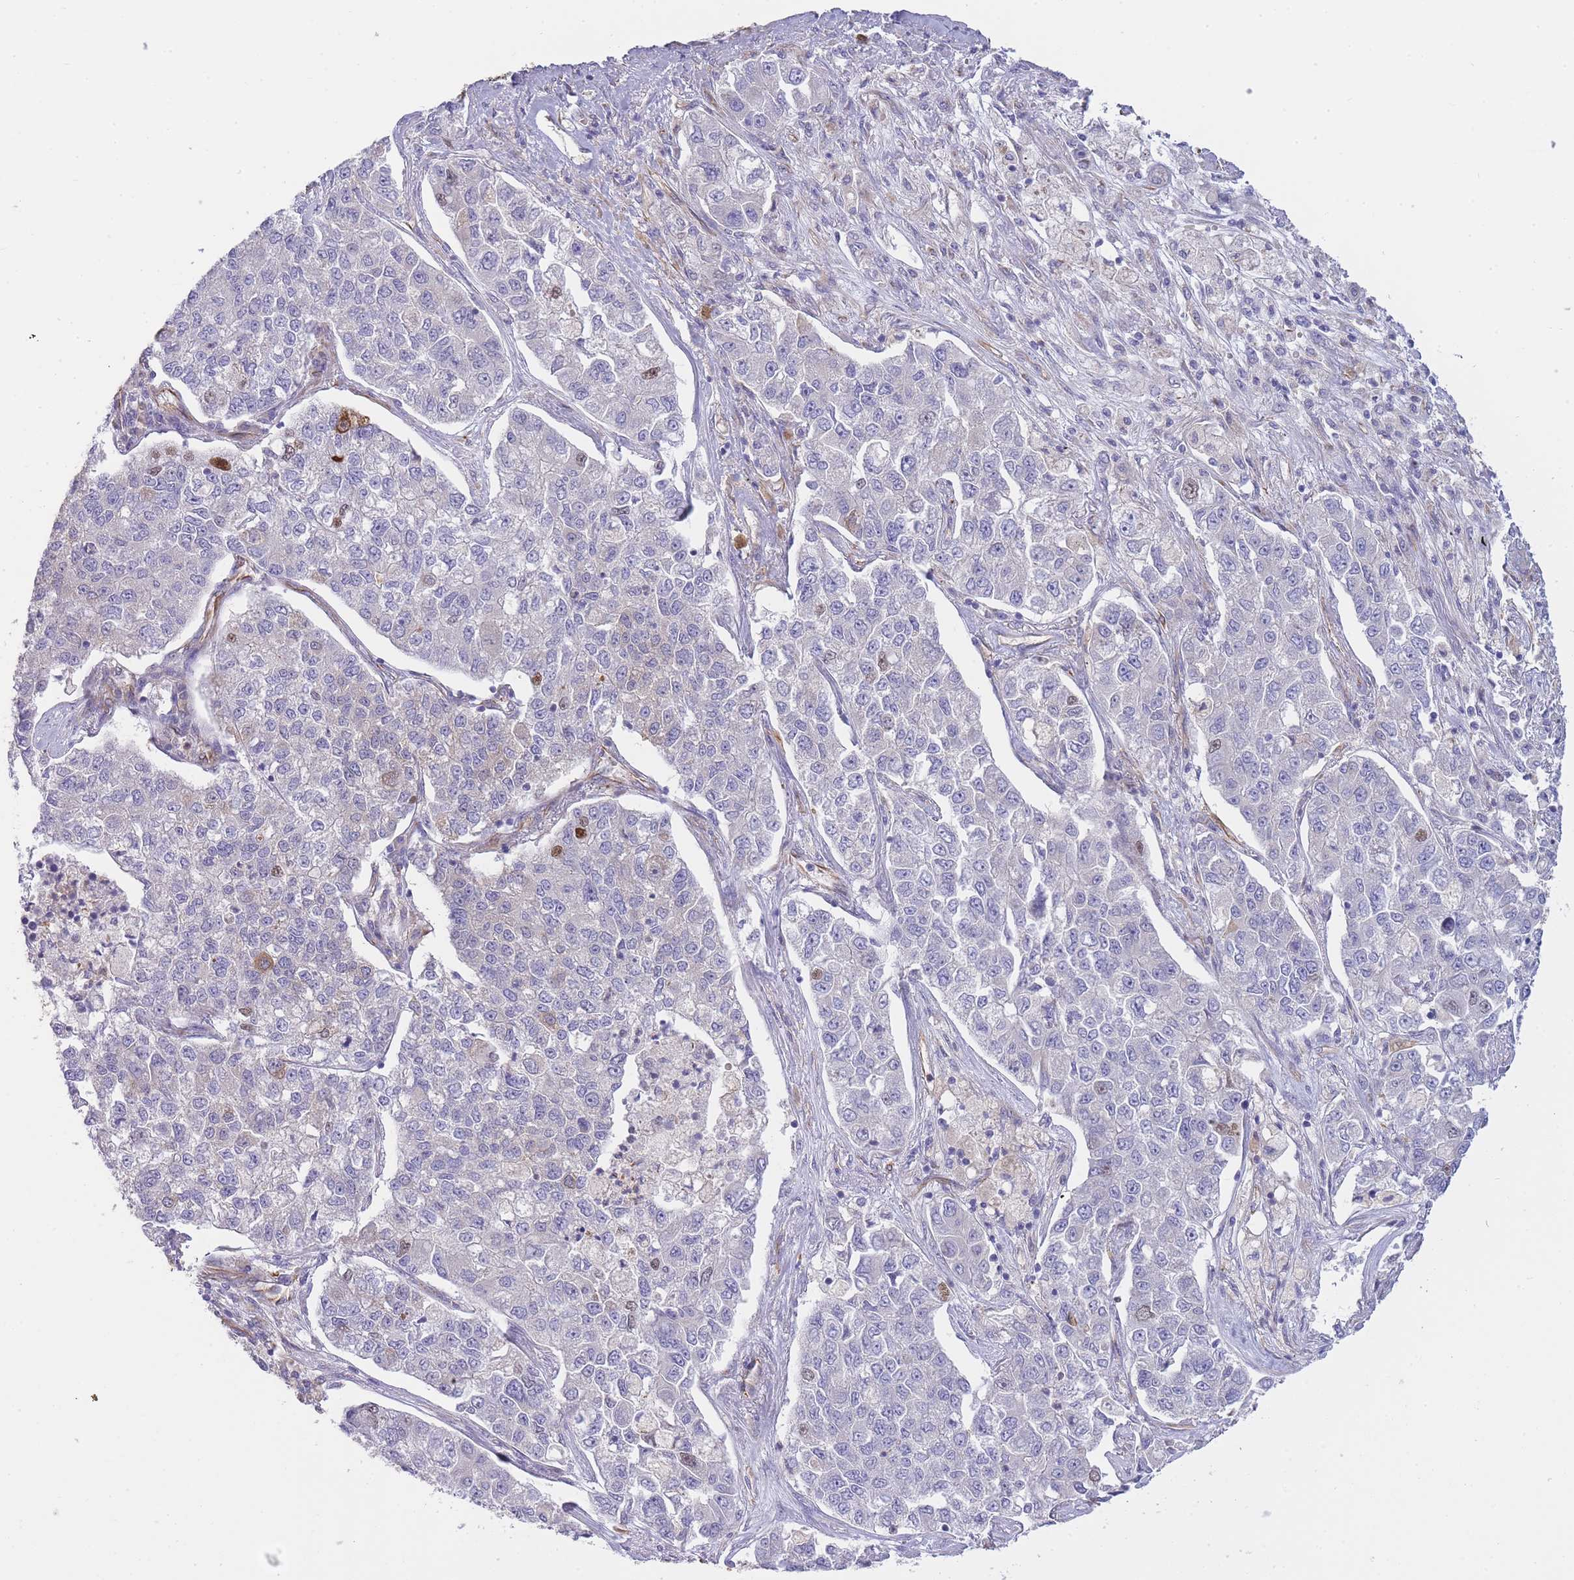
{"staining": {"intensity": "moderate", "quantity": "<25%", "location": "nuclear"}, "tissue": "lung cancer", "cell_type": "Tumor cells", "image_type": "cancer", "snomed": [{"axis": "morphology", "description": "Adenocarcinoma, NOS"}, {"axis": "topography", "description": "Lung"}], "caption": "About <25% of tumor cells in human lung cancer (adenocarcinoma) display moderate nuclear protein staining as visualized by brown immunohistochemical staining.", "gene": "ECPAS", "patient": {"sex": "male", "age": 49}}